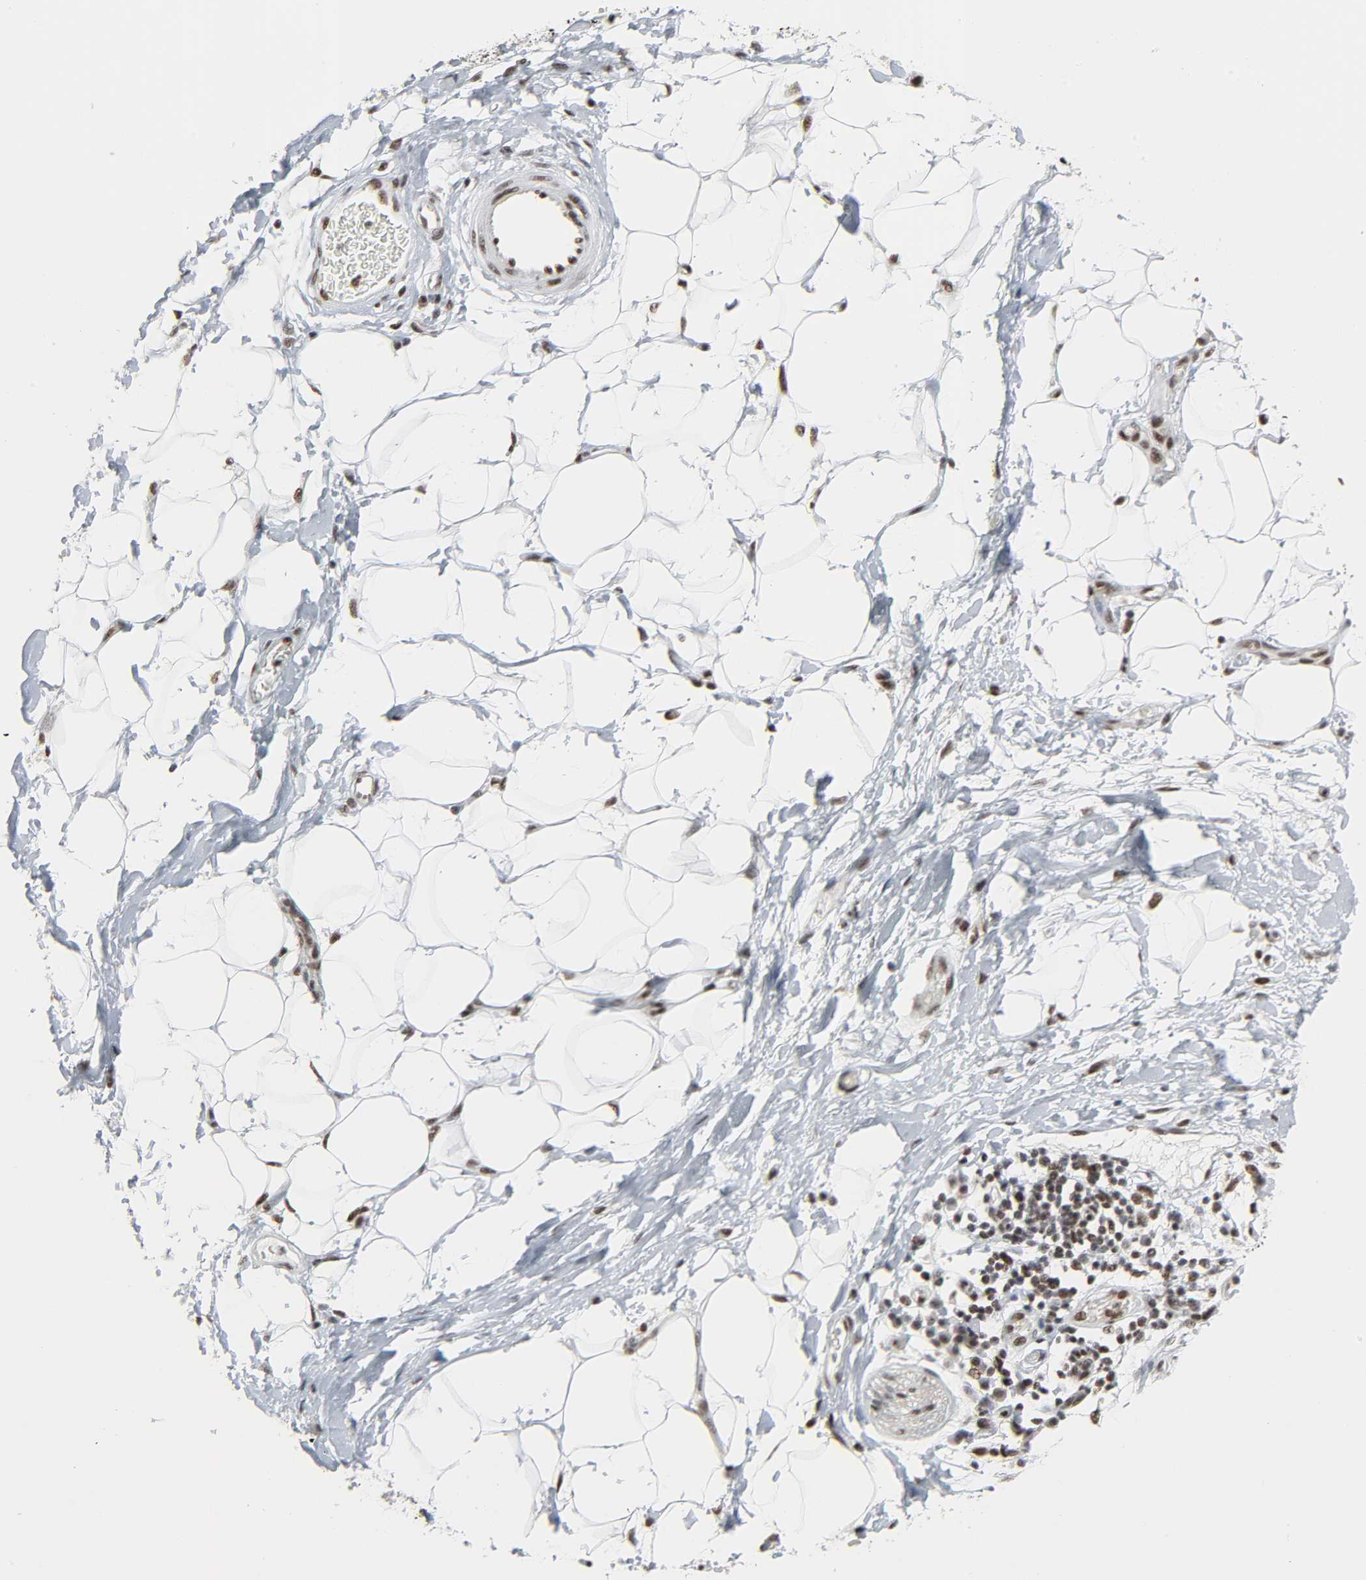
{"staining": {"intensity": "strong", "quantity": ">75%", "location": "nuclear"}, "tissue": "adipose tissue", "cell_type": "Adipocytes", "image_type": "normal", "snomed": [{"axis": "morphology", "description": "Normal tissue, NOS"}, {"axis": "morphology", "description": "Urothelial carcinoma, High grade"}, {"axis": "topography", "description": "Vascular tissue"}, {"axis": "topography", "description": "Urinary bladder"}], "caption": "A high amount of strong nuclear staining is present in about >75% of adipocytes in benign adipose tissue.", "gene": "CDK7", "patient": {"sex": "female", "age": 56}}